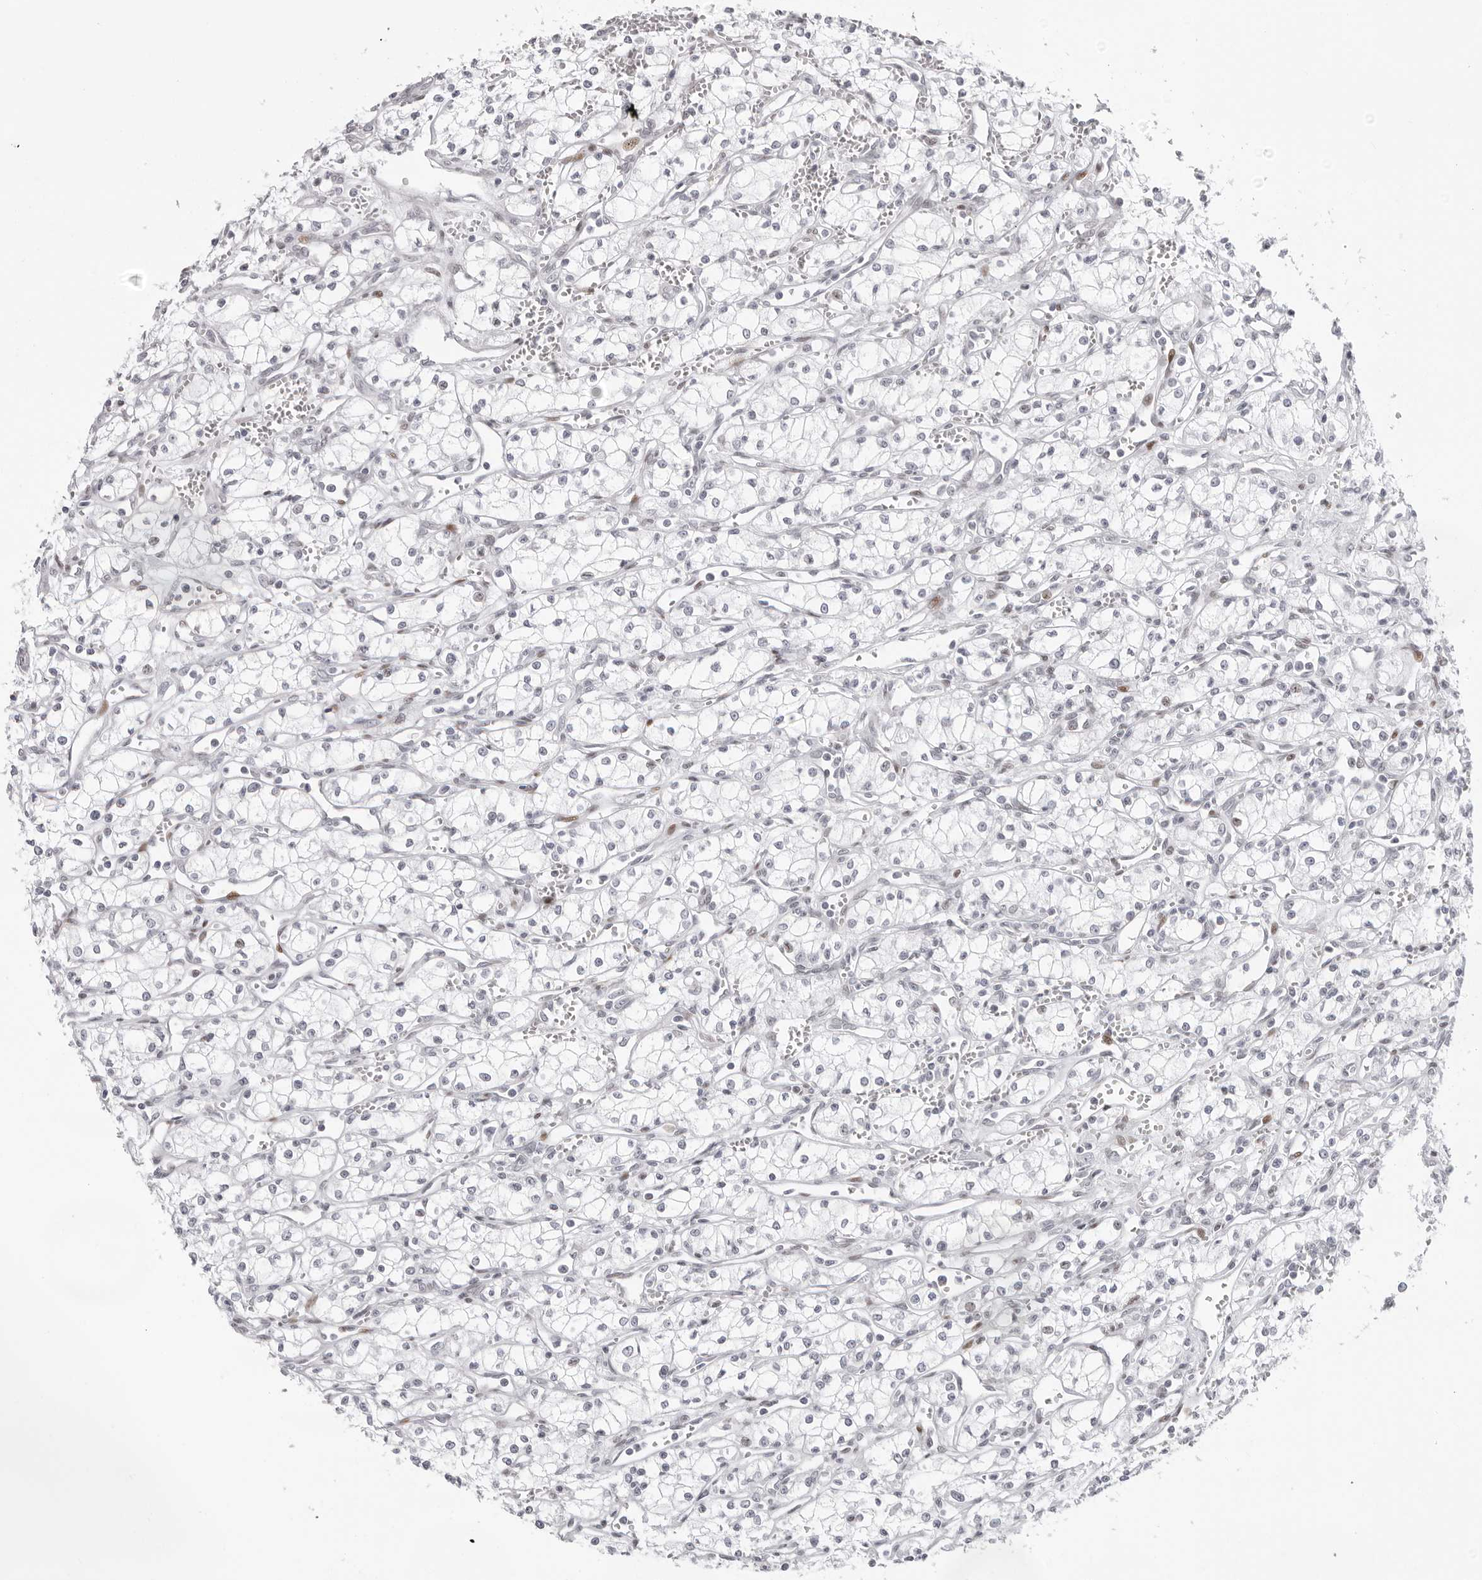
{"staining": {"intensity": "negative", "quantity": "none", "location": "none"}, "tissue": "renal cancer", "cell_type": "Tumor cells", "image_type": "cancer", "snomed": [{"axis": "morphology", "description": "Adenocarcinoma, NOS"}, {"axis": "topography", "description": "Kidney"}], "caption": "High power microscopy image of an immunohistochemistry photomicrograph of renal adenocarcinoma, revealing no significant expression in tumor cells.", "gene": "NTPCR", "patient": {"sex": "male", "age": 59}}